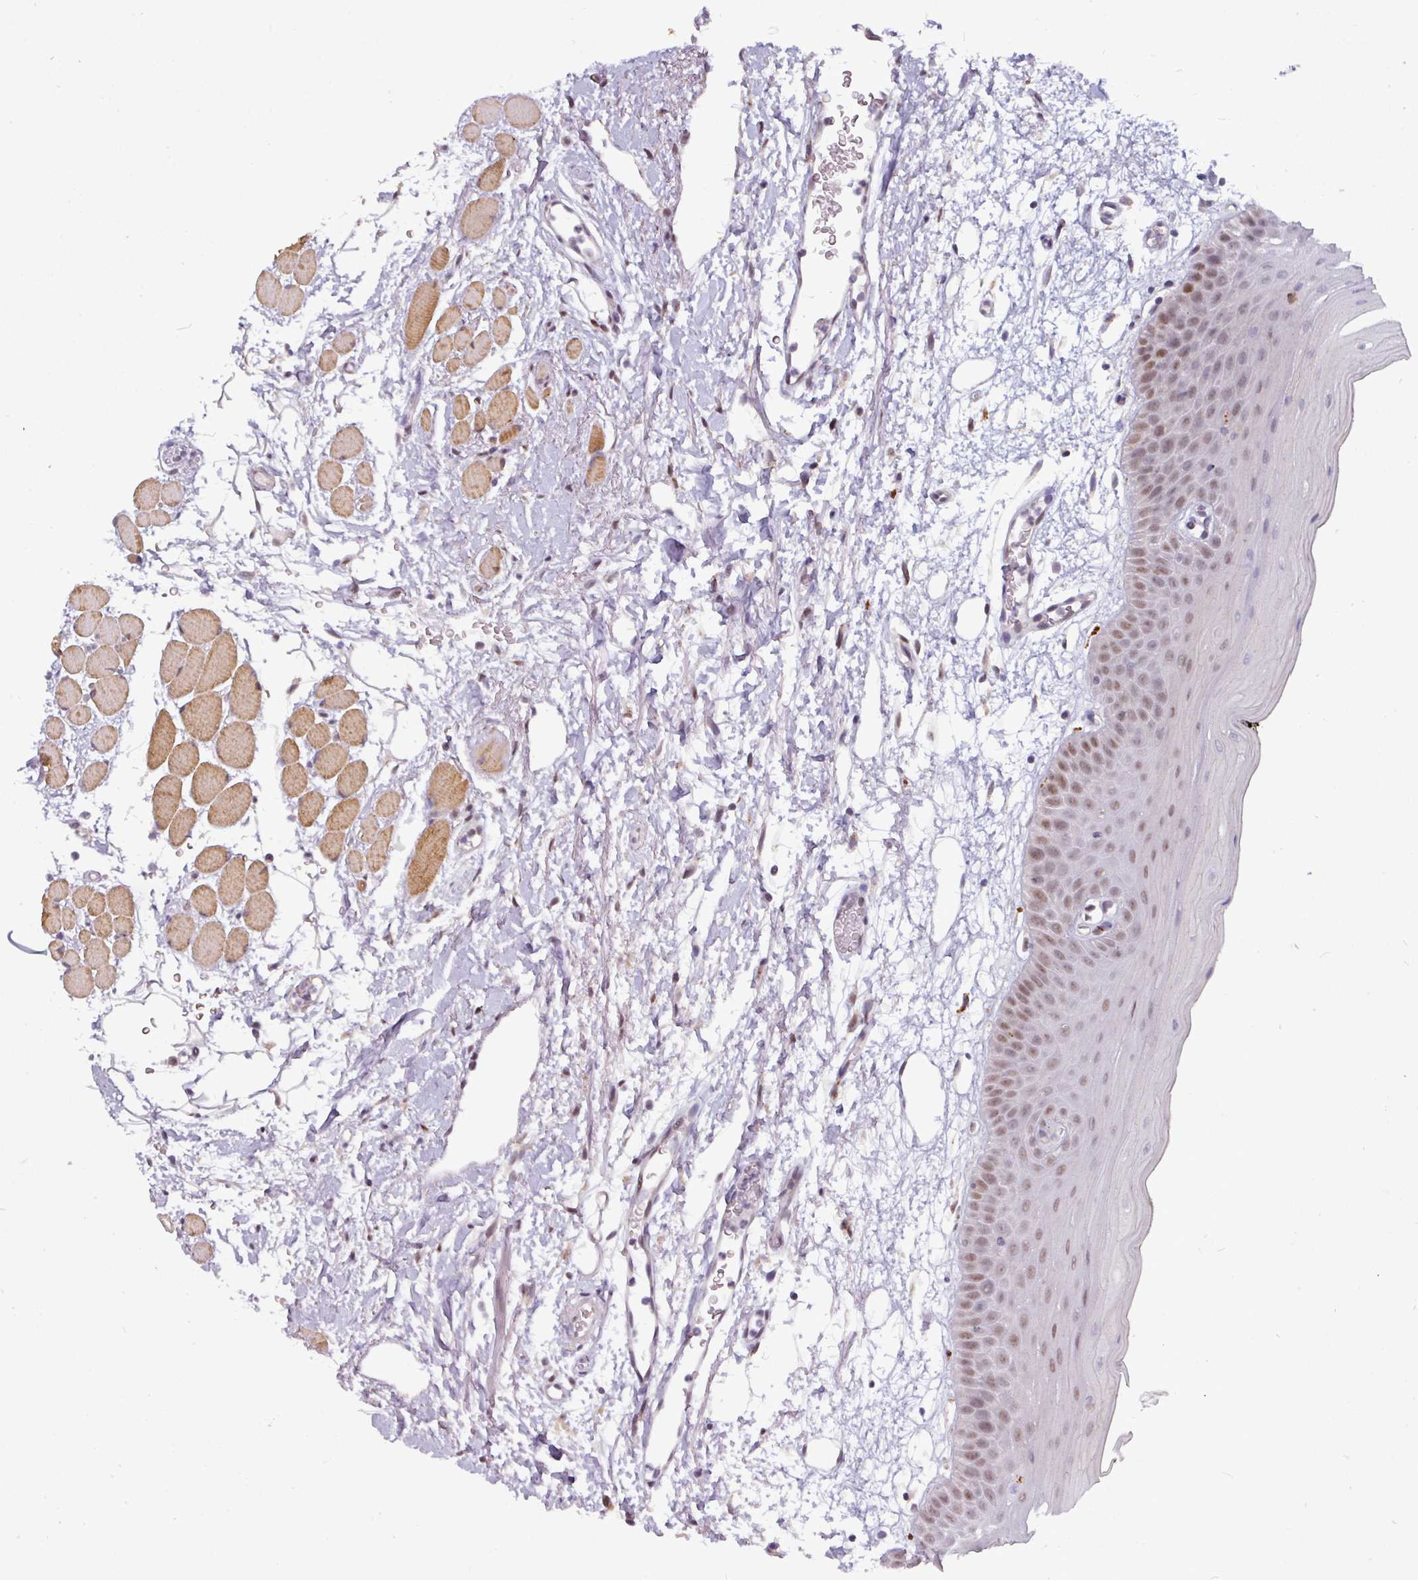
{"staining": {"intensity": "moderate", "quantity": "25%-75%", "location": "nuclear"}, "tissue": "oral mucosa", "cell_type": "Squamous epithelial cells", "image_type": "normal", "snomed": [{"axis": "morphology", "description": "Normal tissue, NOS"}, {"axis": "topography", "description": "Oral tissue"}, {"axis": "topography", "description": "Tounge, NOS"}], "caption": "DAB immunohistochemical staining of benign human oral mucosa displays moderate nuclear protein staining in approximately 25%-75% of squamous epithelial cells. The staining is performed using DAB brown chromogen to label protein expression. The nuclei are counter-stained blue using hematoxylin.", "gene": "SWSAP1", "patient": {"sex": "female", "age": 59}}